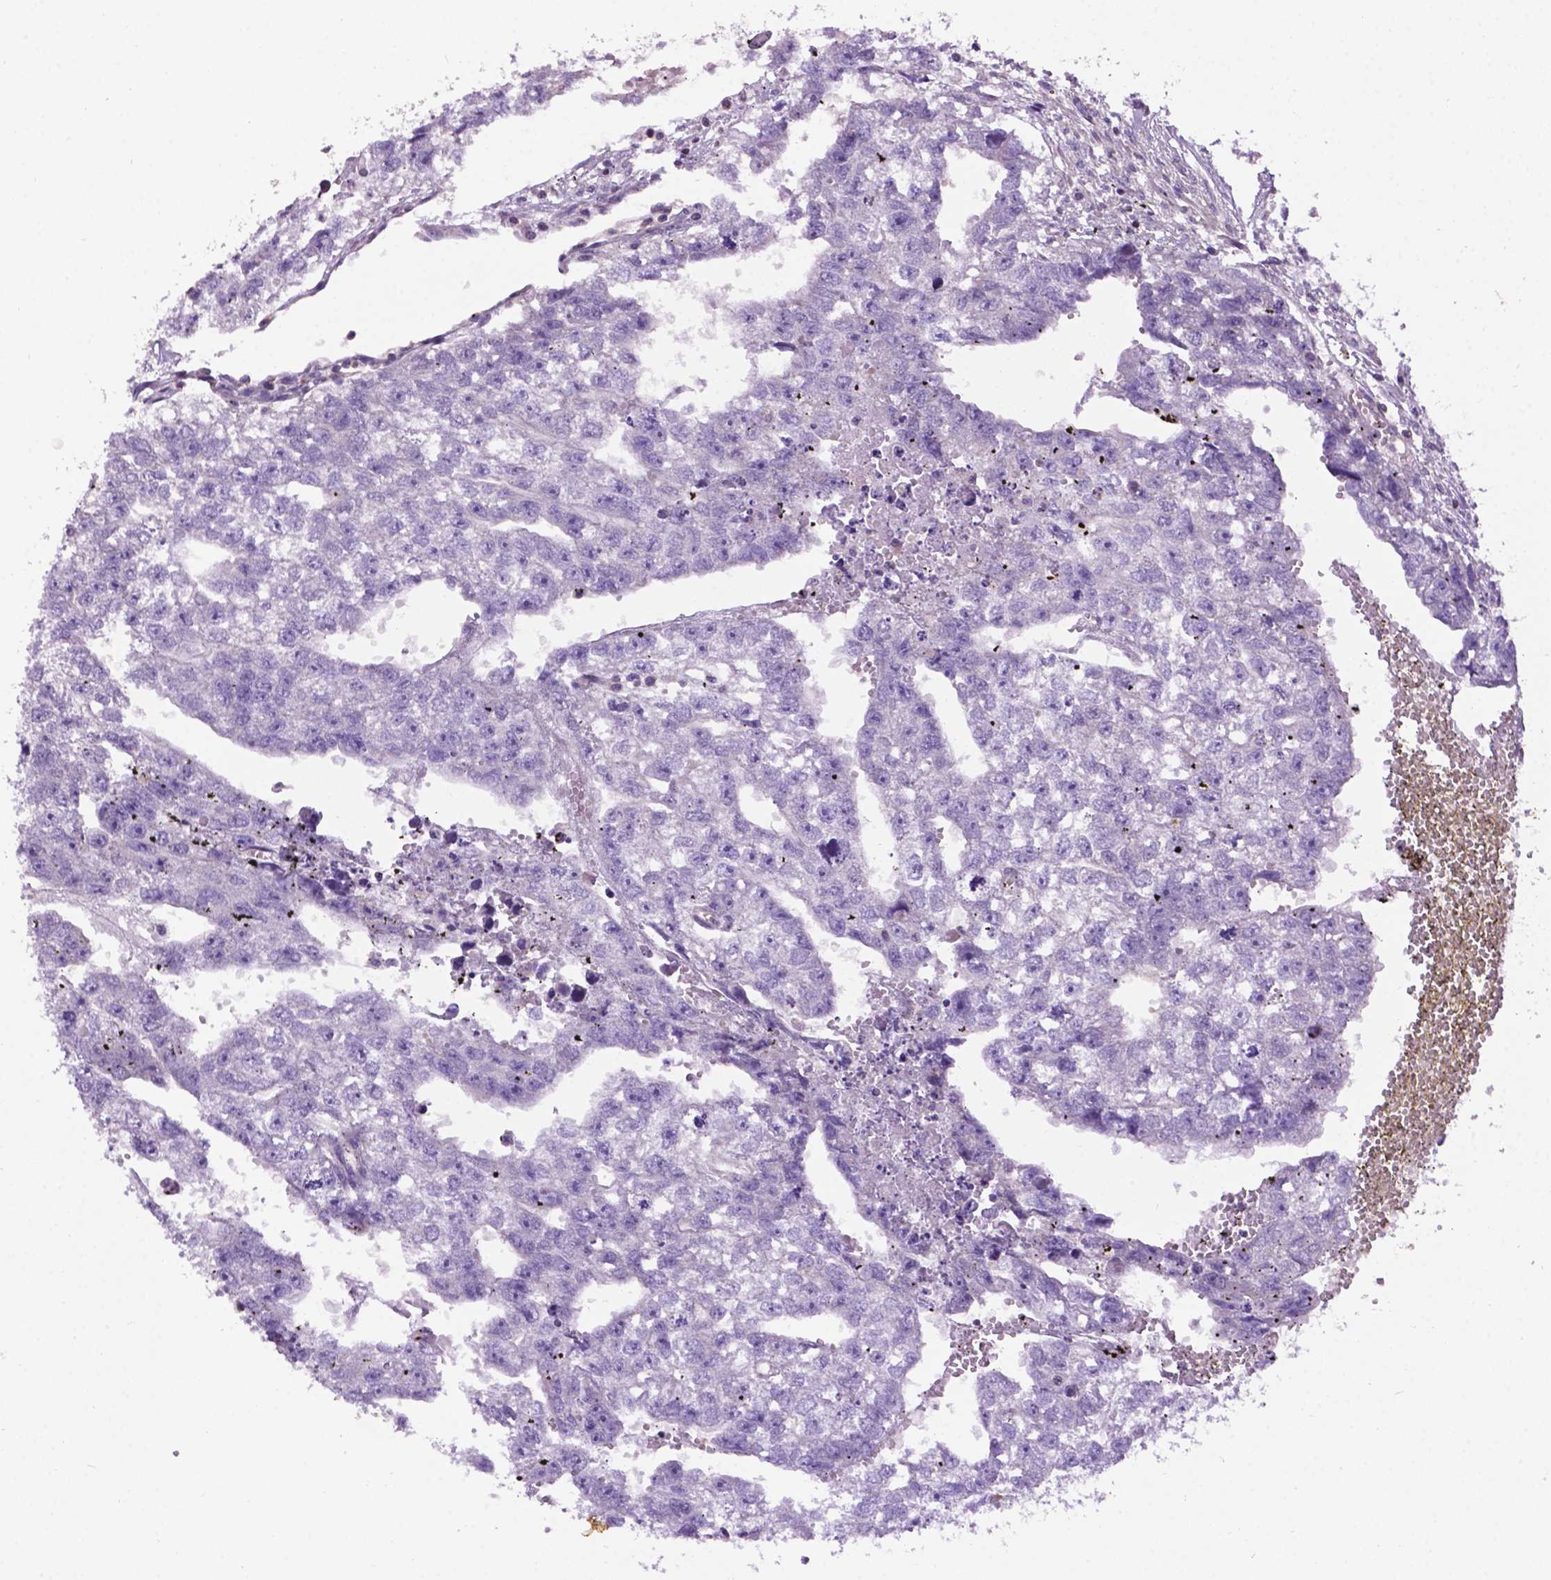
{"staining": {"intensity": "negative", "quantity": "none", "location": "none"}, "tissue": "testis cancer", "cell_type": "Tumor cells", "image_type": "cancer", "snomed": [{"axis": "morphology", "description": "Carcinoma, Embryonal, NOS"}, {"axis": "morphology", "description": "Teratoma, malignant, NOS"}, {"axis": "topography", "description": "Testis"}], "caption": "The histopathology image exhibits no staining of tumor cells in testis embryonal carcinoma. Brightfield microscopy of immunohistochemistry stained with DAB (brown) and hematoxylin (blue), captured at high magnification.", "gene": "SPNS2", "patient": {"sex": "male", "age": 44}}